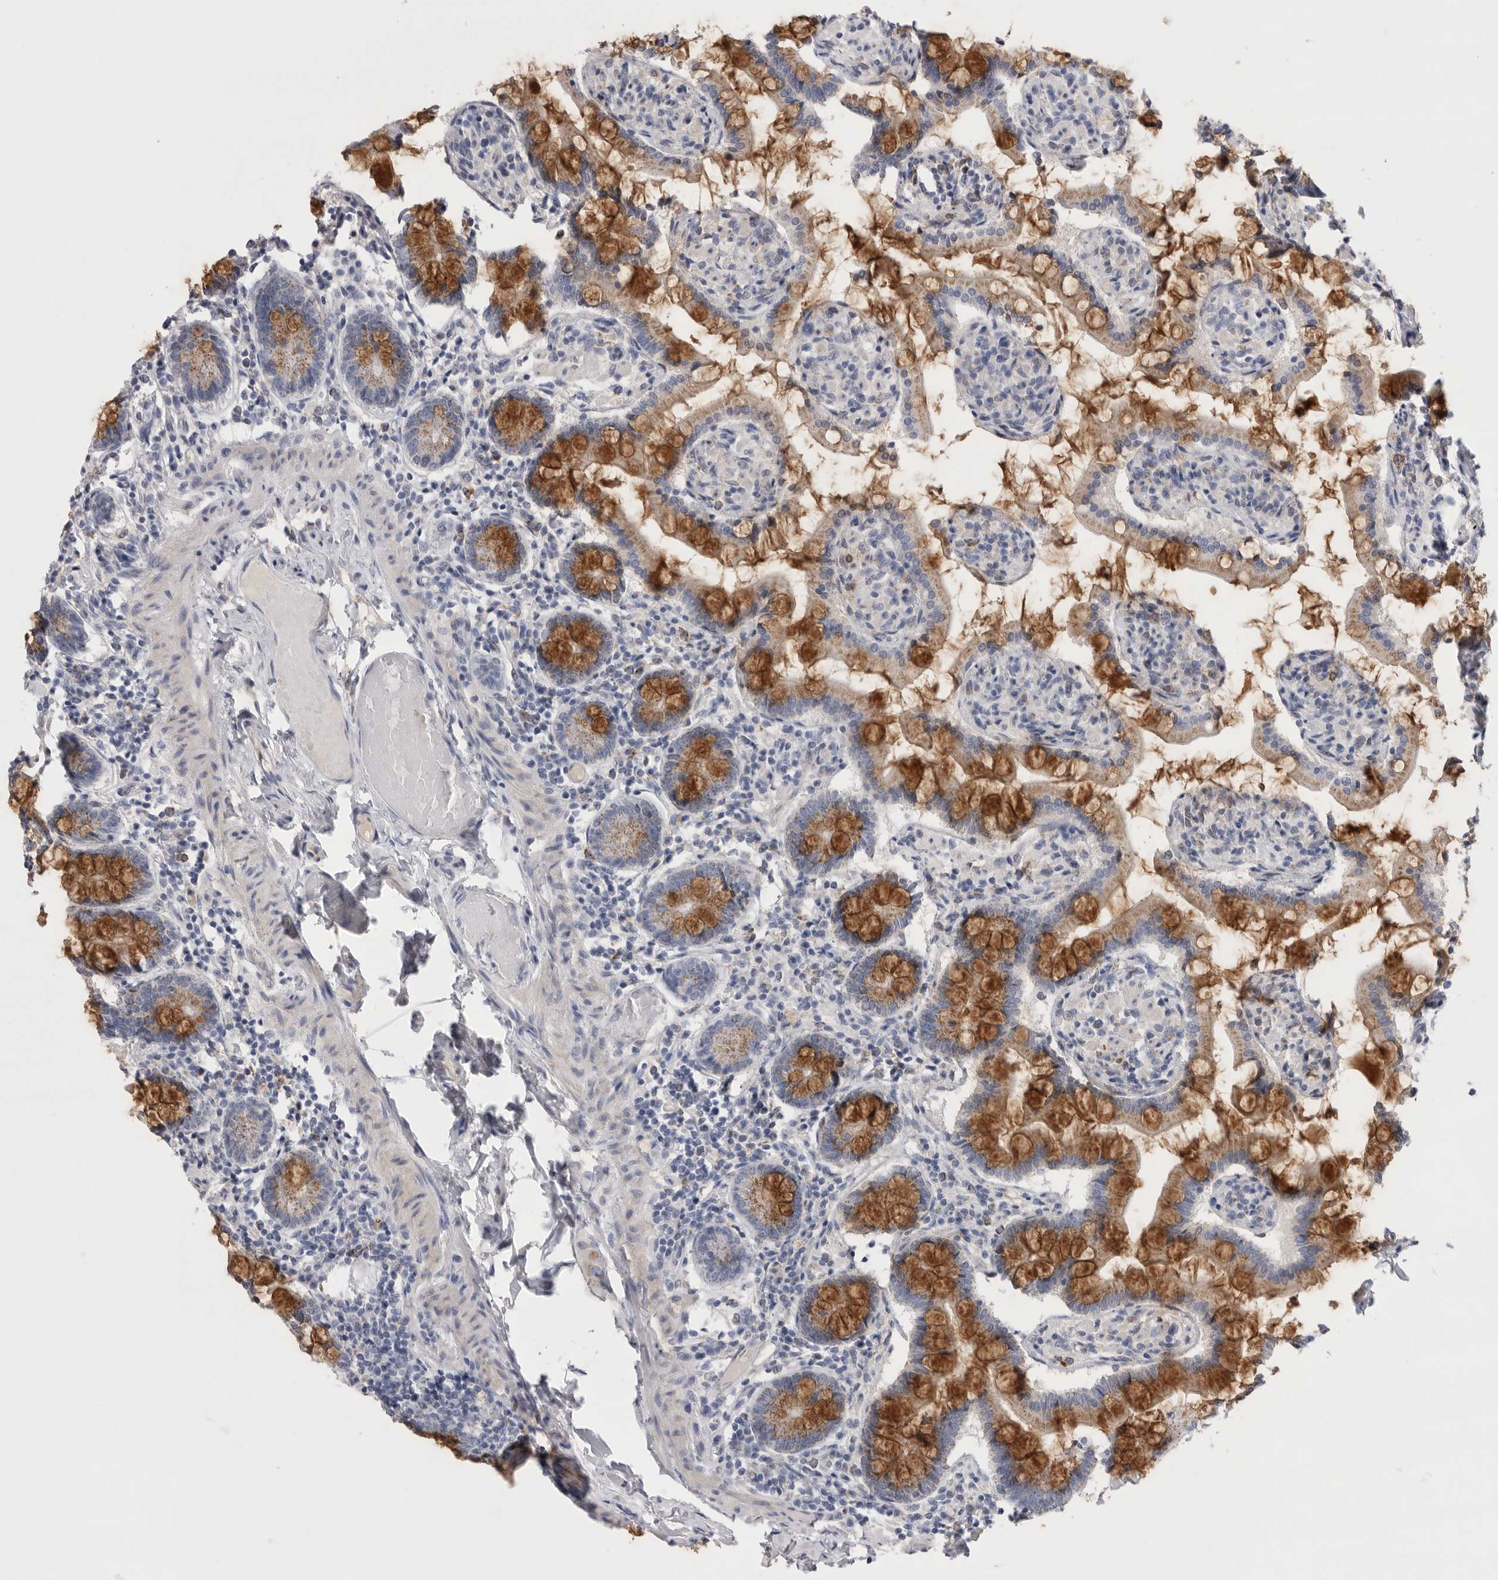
{"staining": {"intensity": "moderate", "quantity": ">75%", "location": "cytoplasmic/membranous"}, "tissue": "small intestine", "cell_type": "Glandular cells", "image_type": "normal", "snomed": [{"axis": "morphology", "description": "Normal tissue, NOS"}, {"axis": "topography", "description": "Small intestine"}], "caption": "This histopathology image exhibits immunohistochemistry (IHC) staining of unremarkable human small intestine, with medium moderate cytoplasmic/membranous expression in about >75% of glandular cells.", "gene": "CCDC126", "patient": {"sex": "male", "age": 41}}